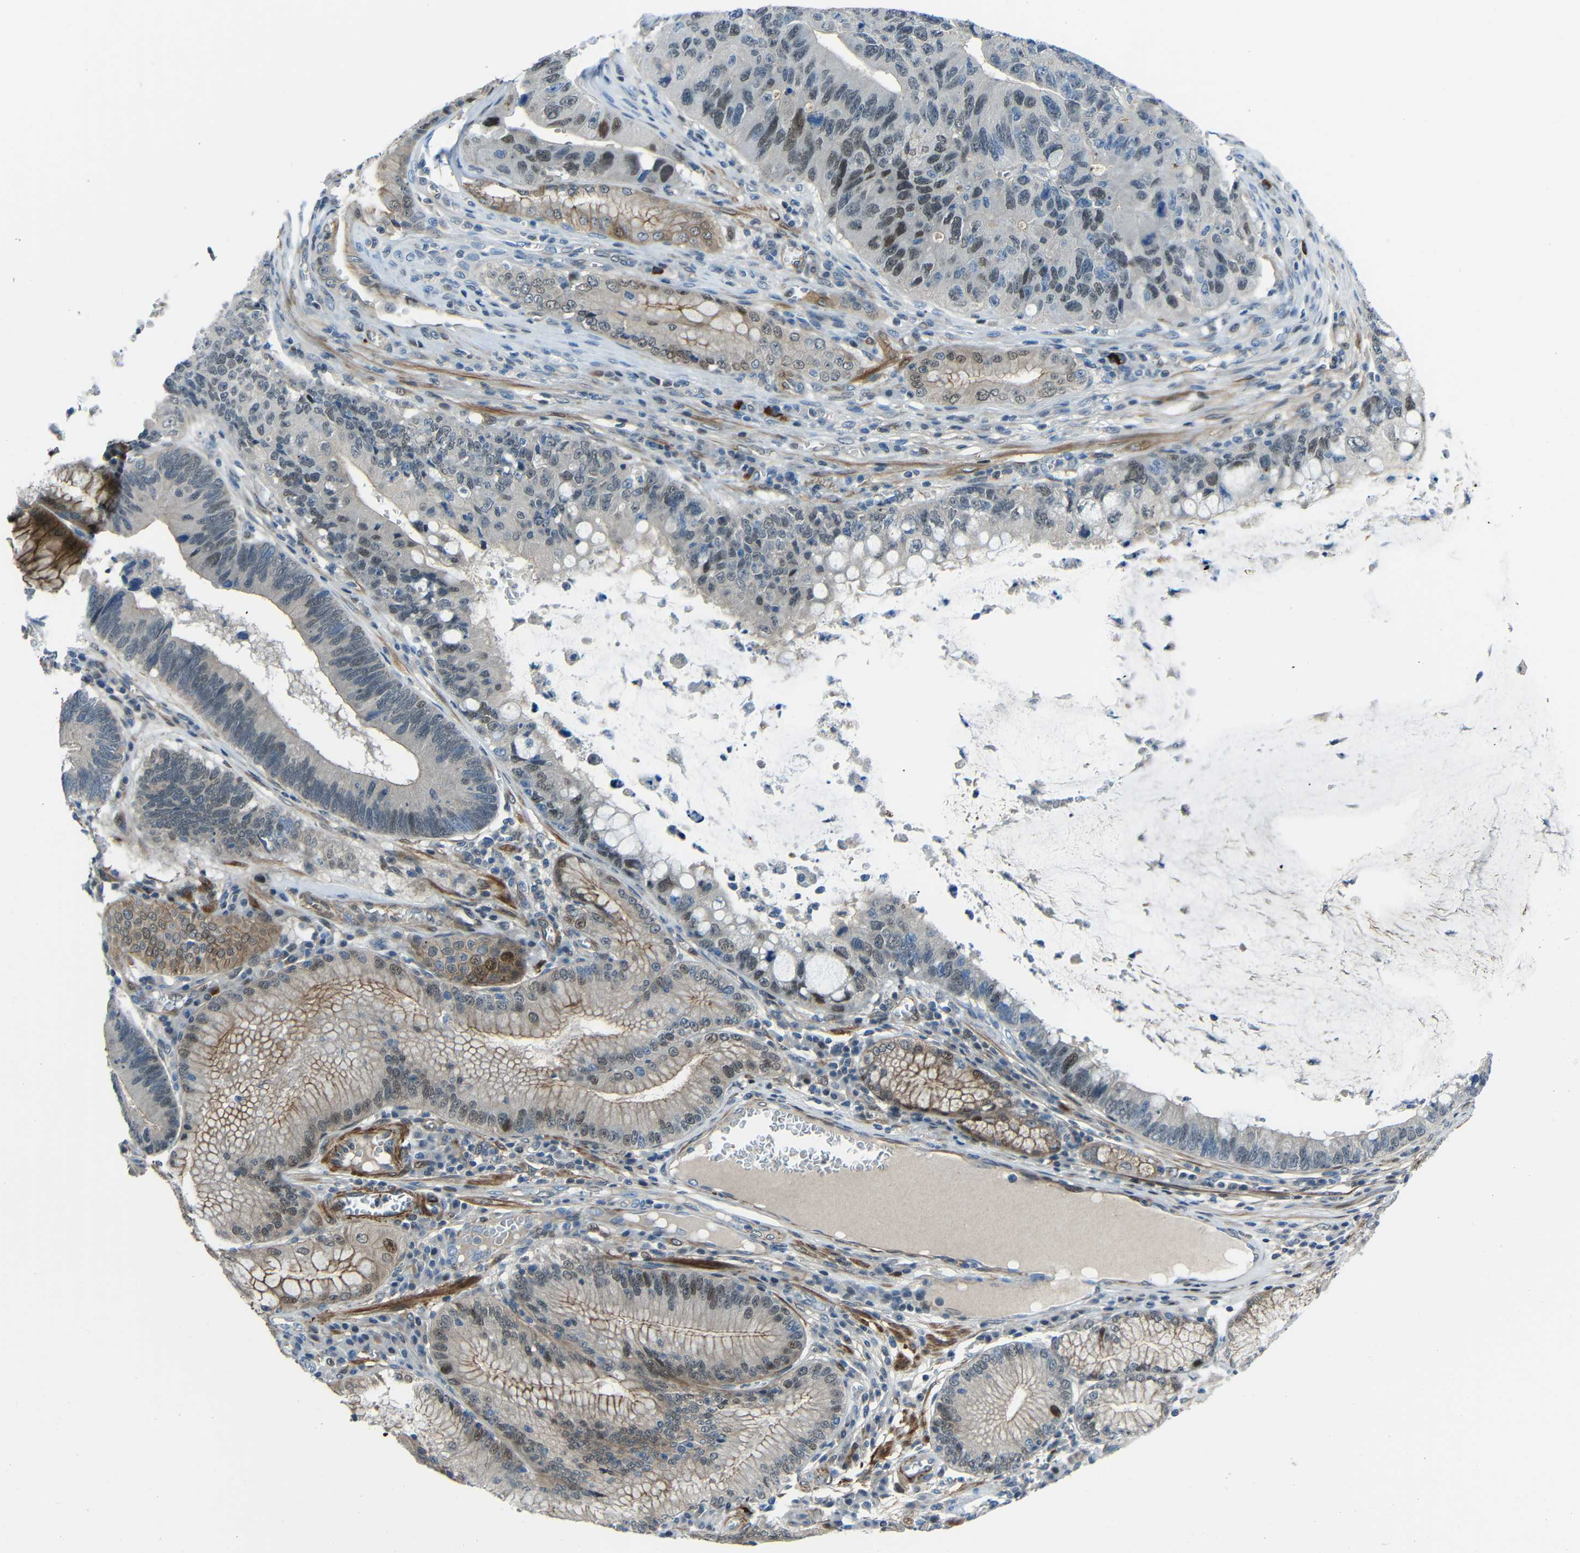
{"staining": {"intensity": "strong", "quantity": "<25%", "location": "cytoplasmic/membranous,nuclear"}, "tissue": "stomach cancer", "cell_type": "Tumor cells", "image_type": "cancer", "snomed": [{"axis": "morphology", "description": "Adenocarcinoma, NOS"}, {"axis": "topography", "description": "Stomach"}], "caption": "Brown immunohistochemical staining in adenocarcinoma (stomach) displays strong cytoplasmic/membranous and nuclear positivity in about <25% of tumor cells.", "gene": "DCLK1", "patient": {"sex": "male", "age": 59}}